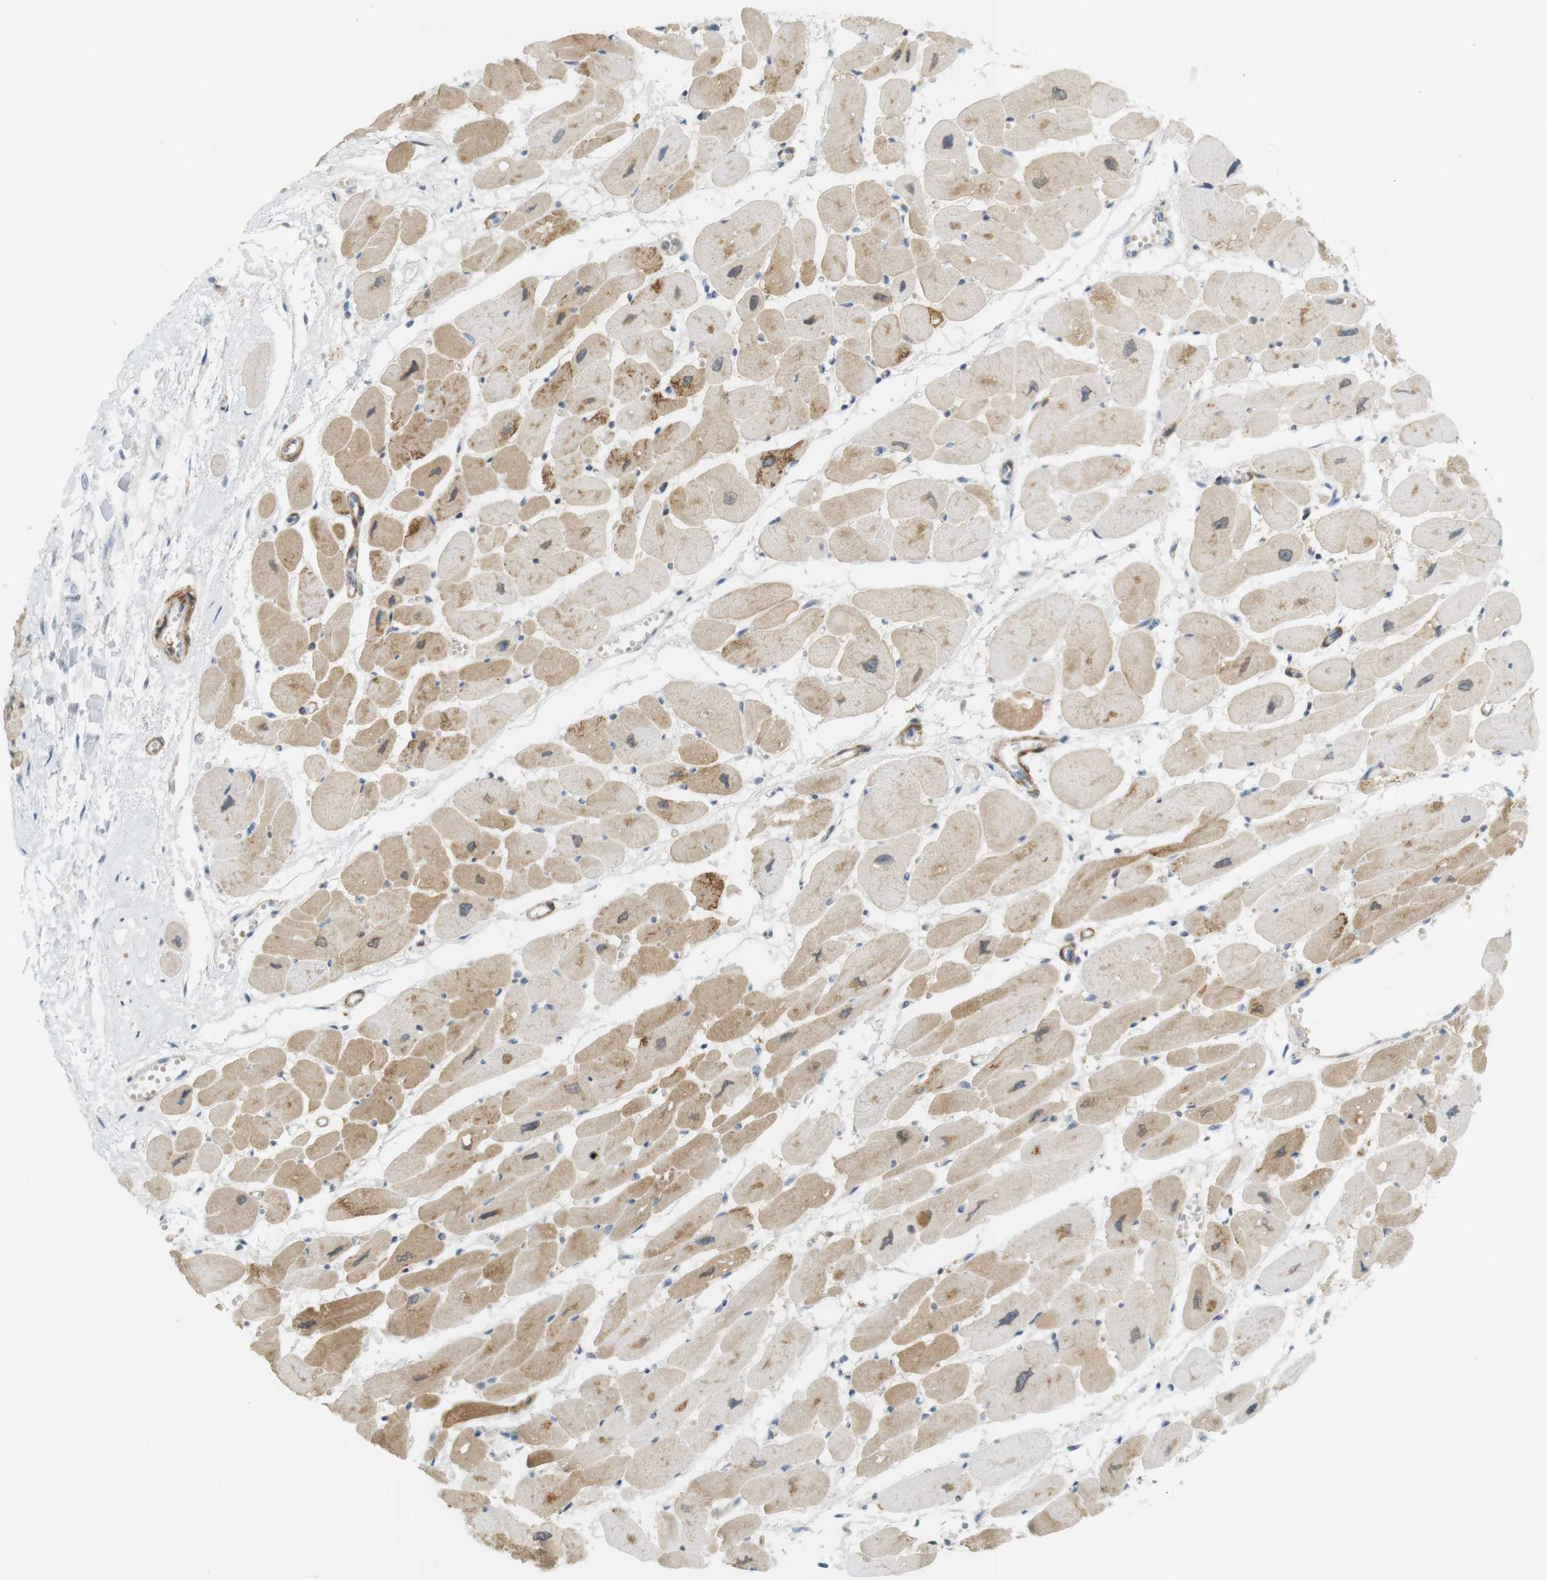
{"staining": {"intensity": "moderate", "quantity": "25%-75%", "location": "cytoplasmic/membranous"}, "tissue": "heart muscle", "cell_type": "Cardiomyocytes", "image_type": "normal", "snomed": [{"axis": "morphology", "description": "Normal tissue, NOS"}, {"axis": "topography", "description": "Heart"}], "caption": "IHC photomicrograph of unremarkable human heart muscle stained for a protein (brown), which displays medium levels of moderate cytoplasmic/membranous staining in approximately 25%-75% of cardiomyocytes.", "gene": "PDE3A", "patient": {"sex": "female", "age": 54}}